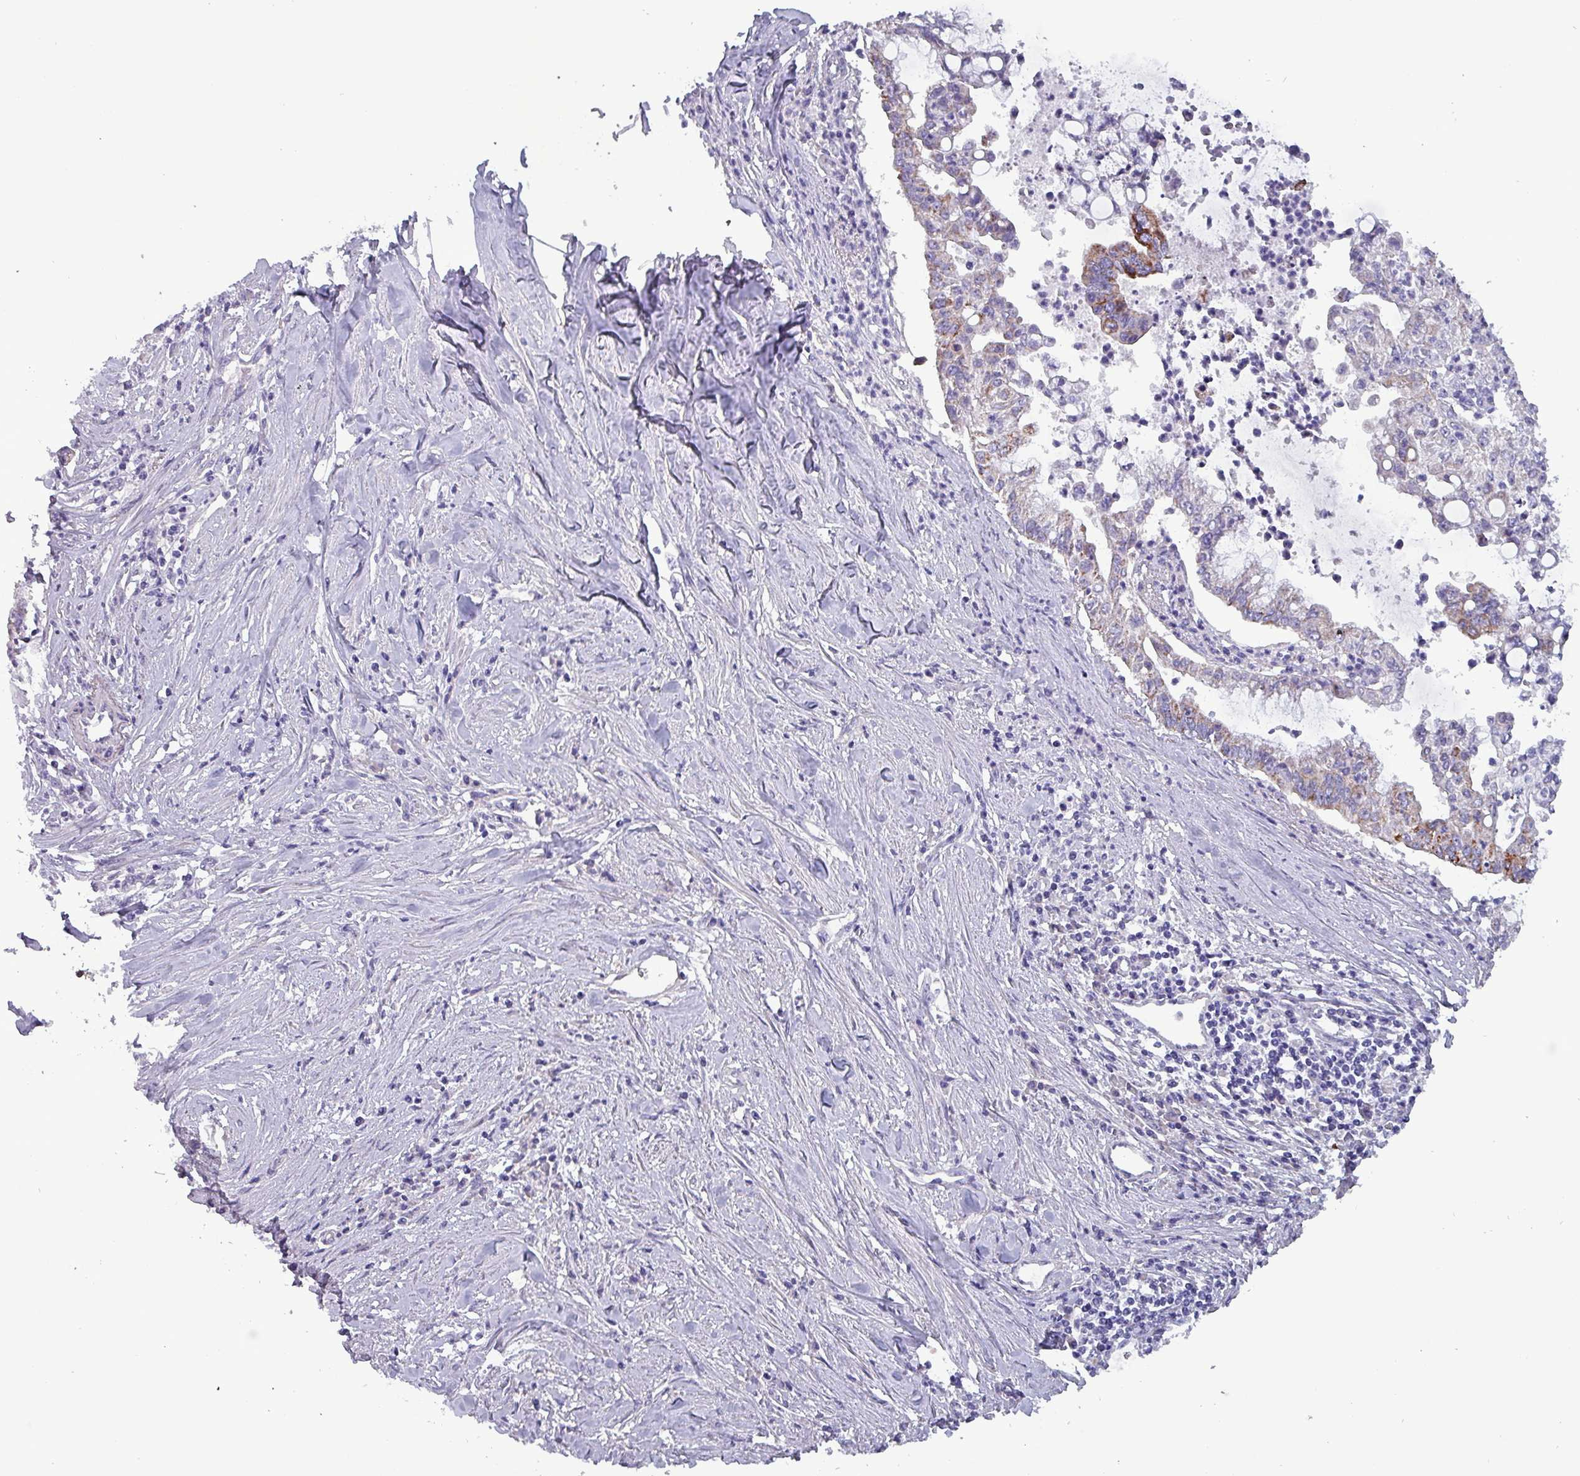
{"staining": {"intensity": "negative", "quantity": "none", "location": "none"}, "tissue": "pancreatic cancer", "cell_type": "Tumor cells", "image_type": "cancer", "snomed": [{"axis": "morphology", "description": "Adenocarcinoma, NOS"}, {"axis": "topography", "description": "Pancreas"}], "caption": "Pancreatic cancer (adenocarcinoma) was stained to show a protein in brown. There is no significant positivity in tumor cells.", "gene": "HSD3B7", "patient": {"sex": "male", "age": 73}}